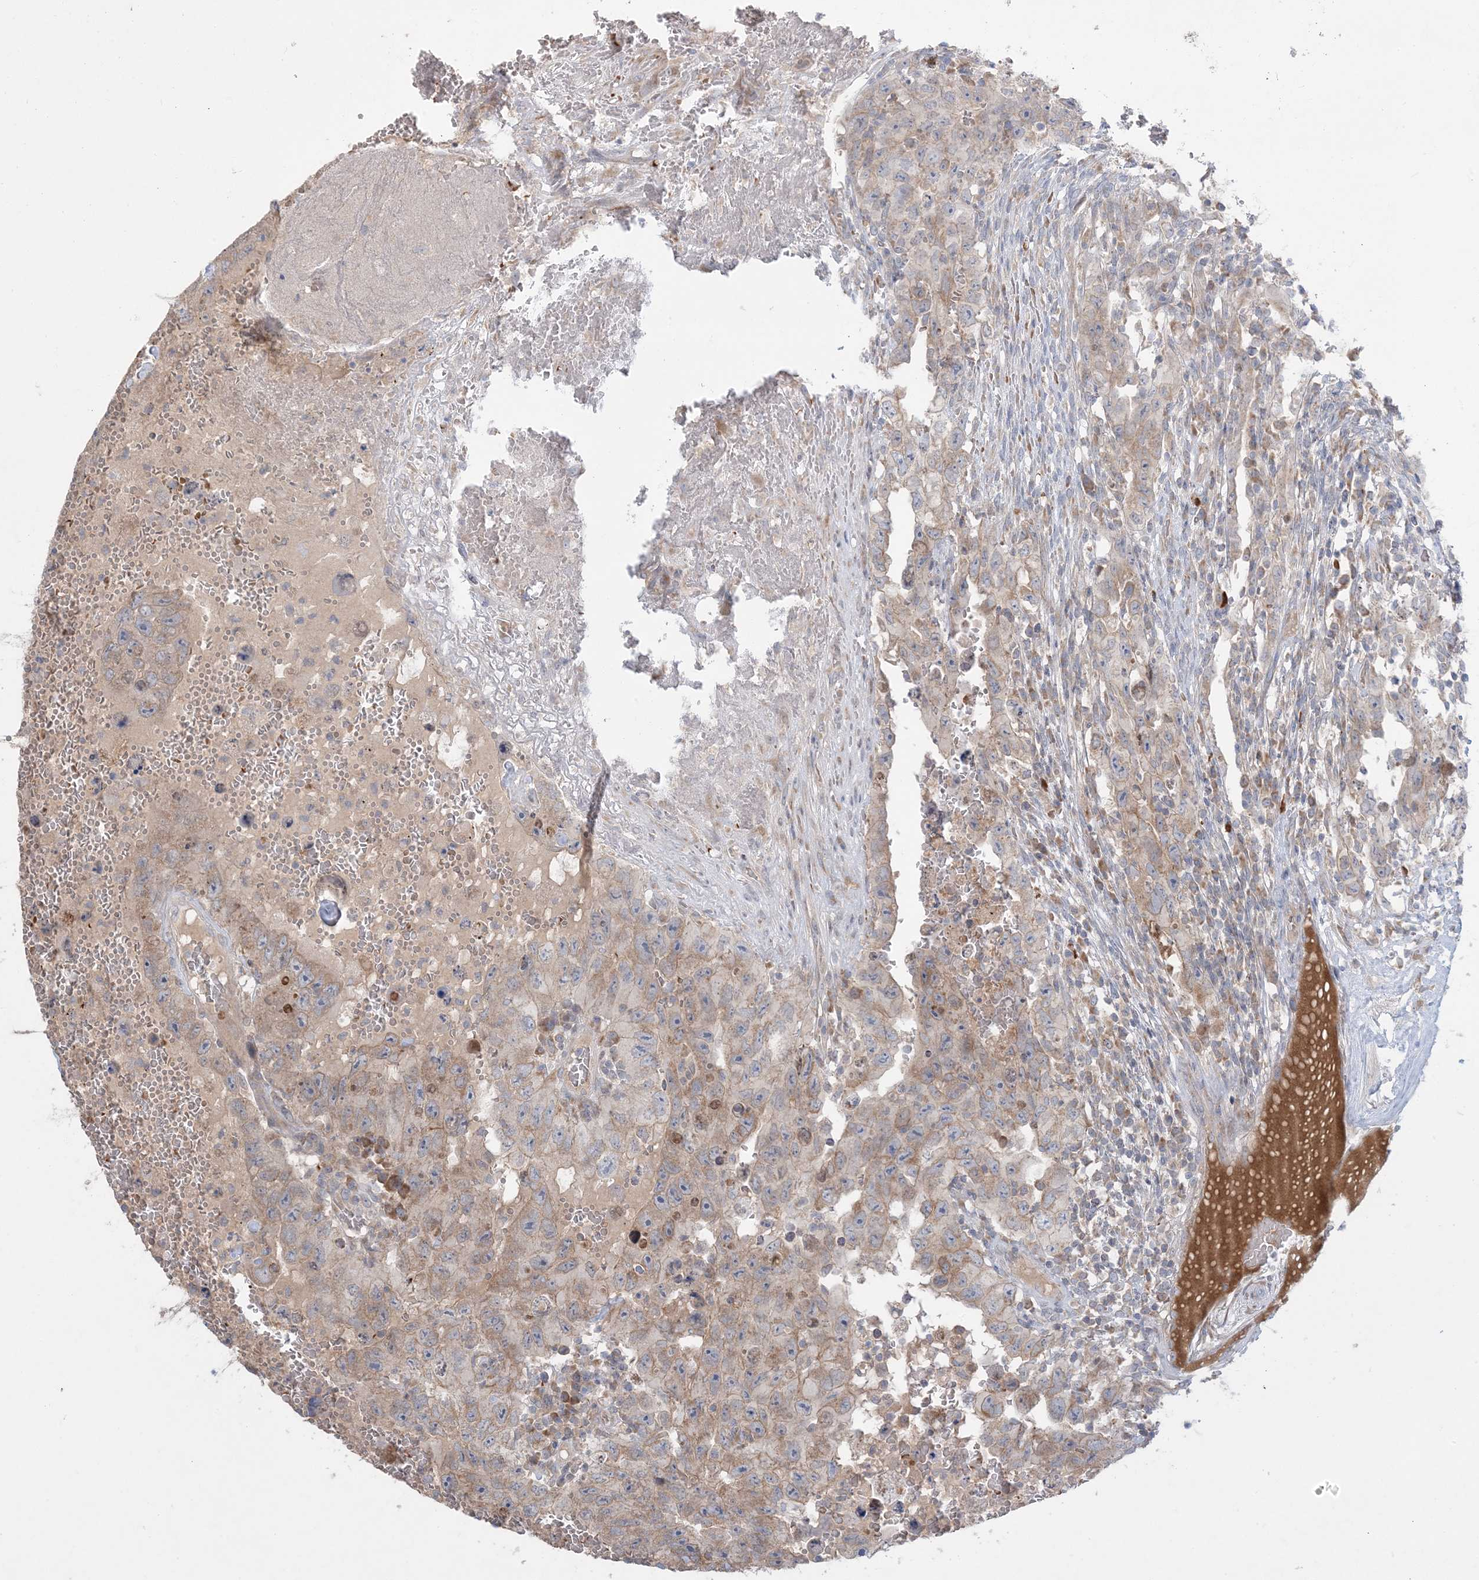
{"staining": {"intensity": "weak", "quantity": ">75%", "location": "cytoplasmic/membranous"}, "tissue": "testis cancer", "cell_type": "Tumor cells", "image_type": "cancer", "snomed": [{"axis": "morphology", "description": "Carcinoma, Embryonal, NOS"}, {"axis": "topography", "description": "Testis"}], "caption": "Immunohistochemical staining of human testis embryonal carcinoma displays low levels of weak cytoplasmic/membranous protein expression in about >75% of tumor cells.", "gene": "MMGT1", "patient": {"sex": "male", "age": 26}}